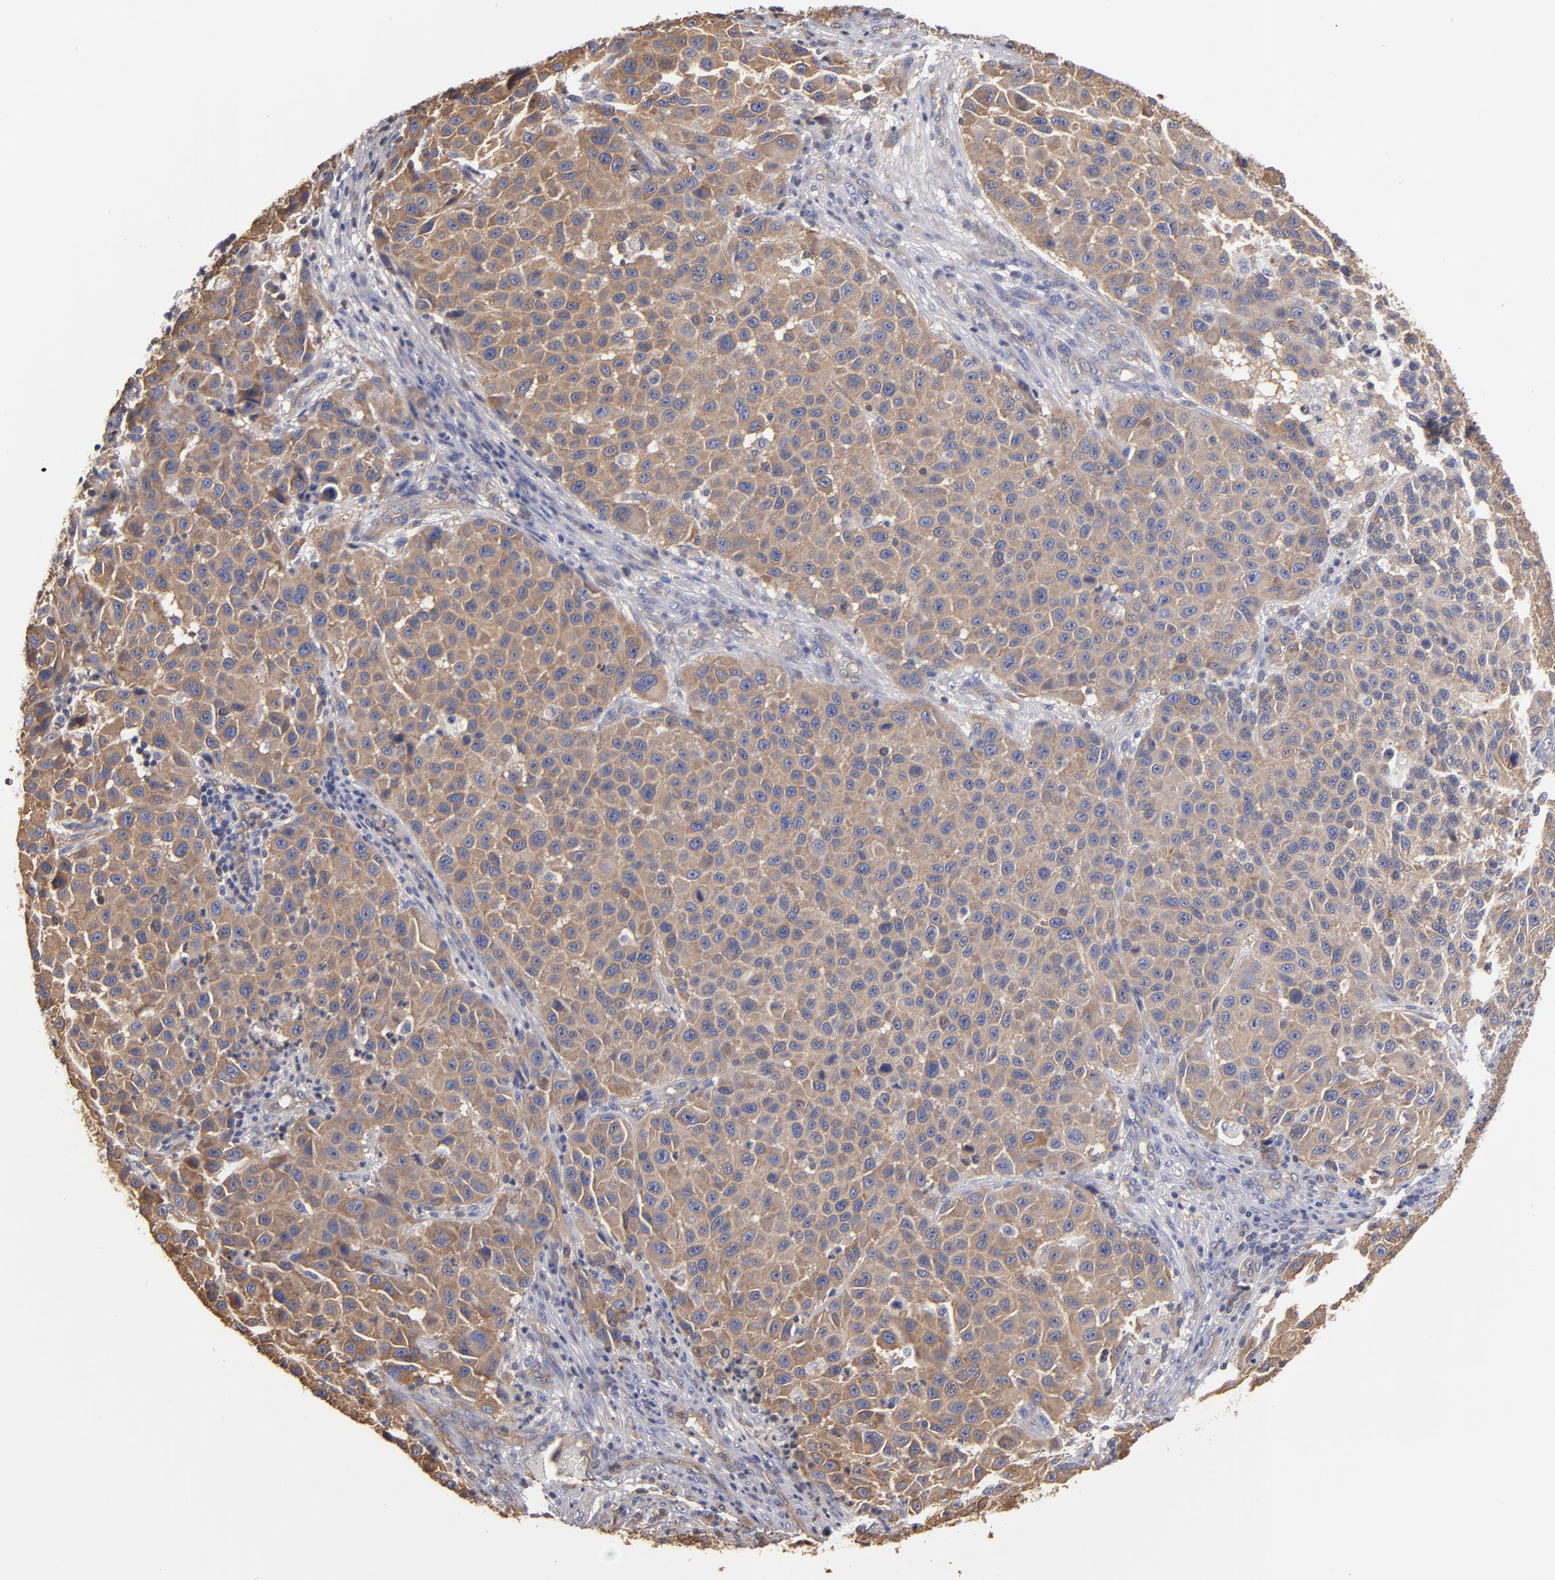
{"staining": {"intensity": "weak", "quantity": "25%-75%", "location": "cytoplasmic/membranous"}, "tissue": "melanoma", "cell_type": "Tumor cells", "image_type": "cancer", "snomed": [{"axis": "morphology", "description": "Malignant melanoma, Metastatic site"}, {"axis": "topography", "description": "Lymph node"}], "caption": "A histopathology image showing weak cytoplasmic/membranous expression in about 25%-75% of tumor cells in malignant melanoma (metastatic site), as visualized by brown immunohistochemical staining.", "gene": "ESYT2", "patient": {"sex": "male", "age": 61}}